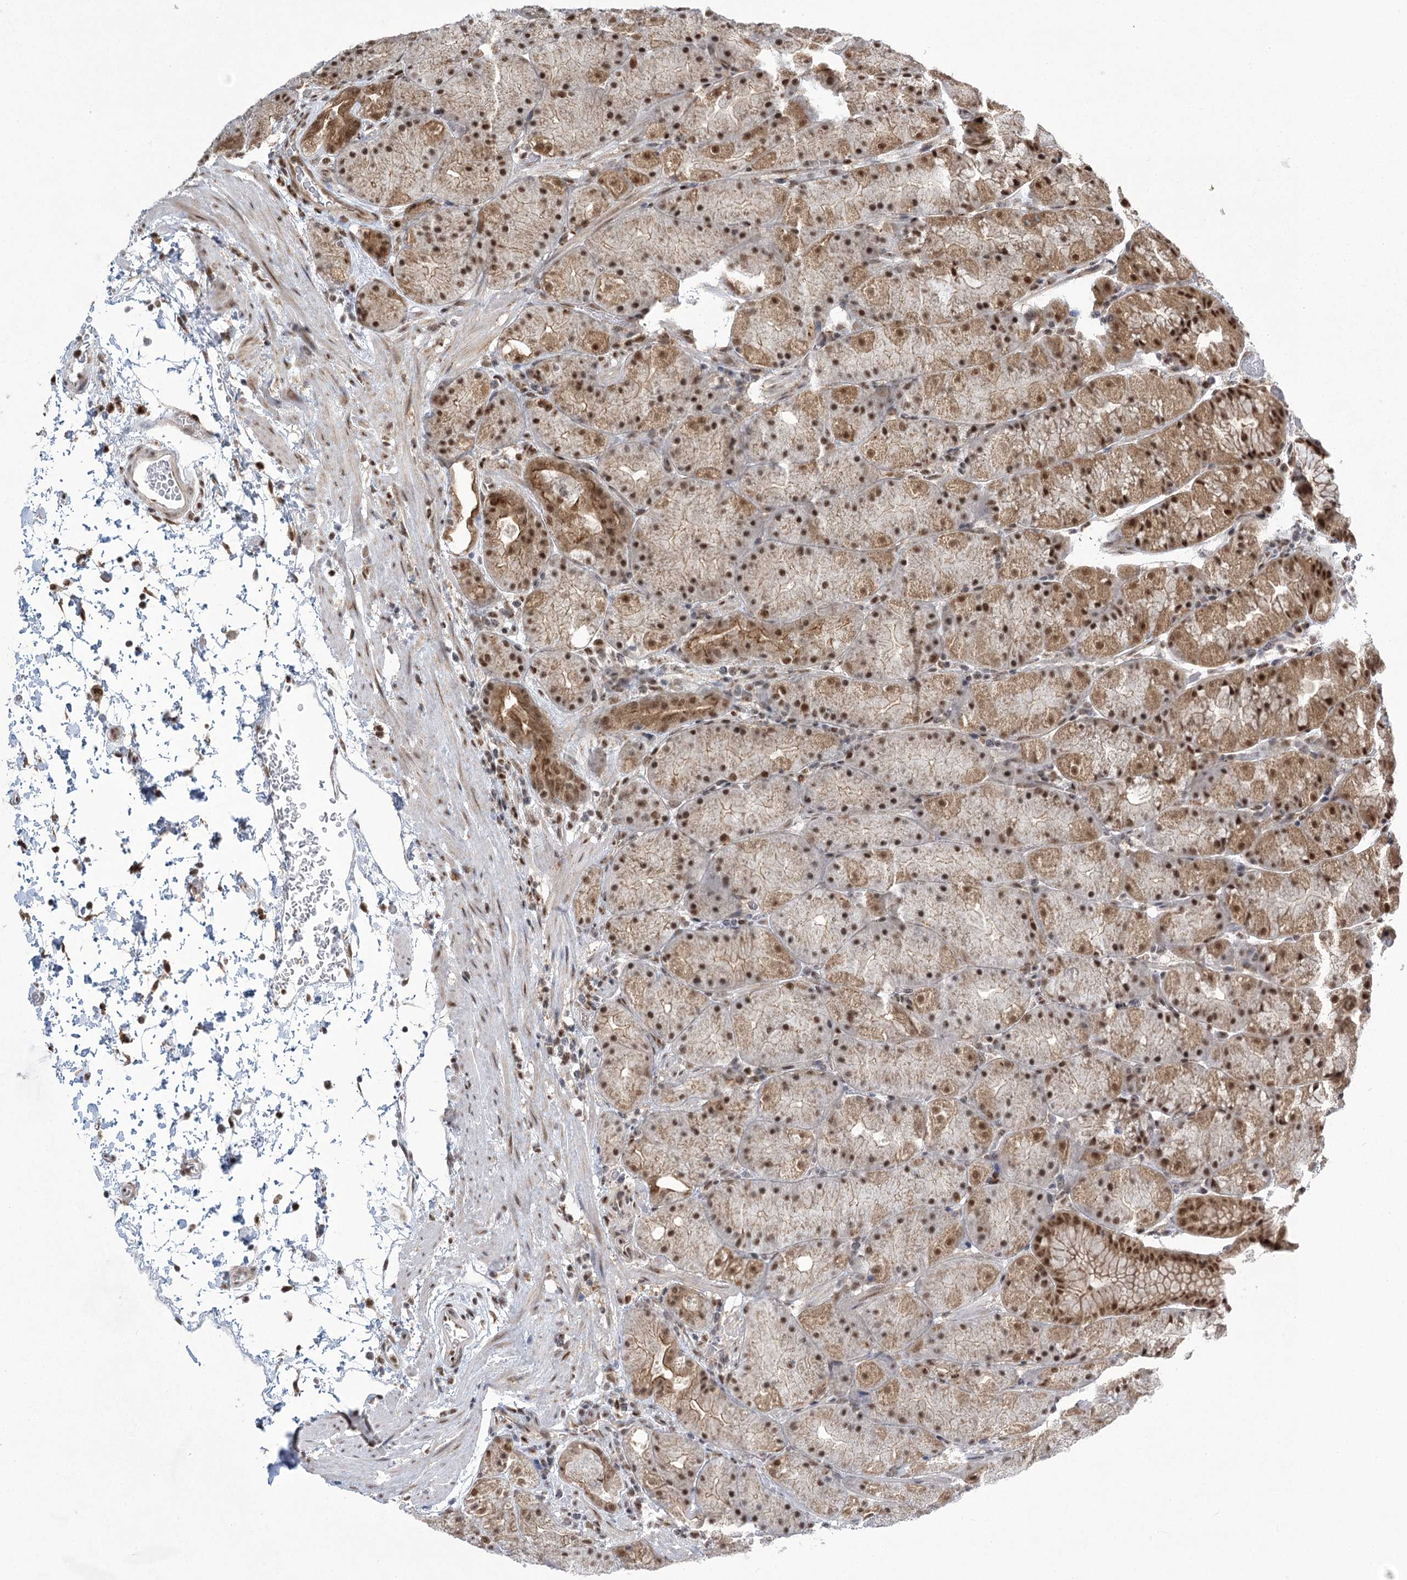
{"staining": {"intensity": "moderate", "quantity": ">75%", "location": "cytoplasmic/membranous,nuclear"}, "tissue": "stomach", "cell_type": "Glandular cells", "image_type": "normal", "snomed": [{"axis": "morphology", "description": "Normal tissue, NOS"}, {"axis": "topography", "description": "Stomach, upper"}, {"axis": "topography", "description": "Stomach"}], "caption": "The micrograph shows immunohistochemical staining of benign stomach. There is moderate cytoplasmic/membranous,nuclear staining is present in about >75% of glandular cells.", "gene": "ZCCHC8", "patient": {"sex": "male", "age": 48}}